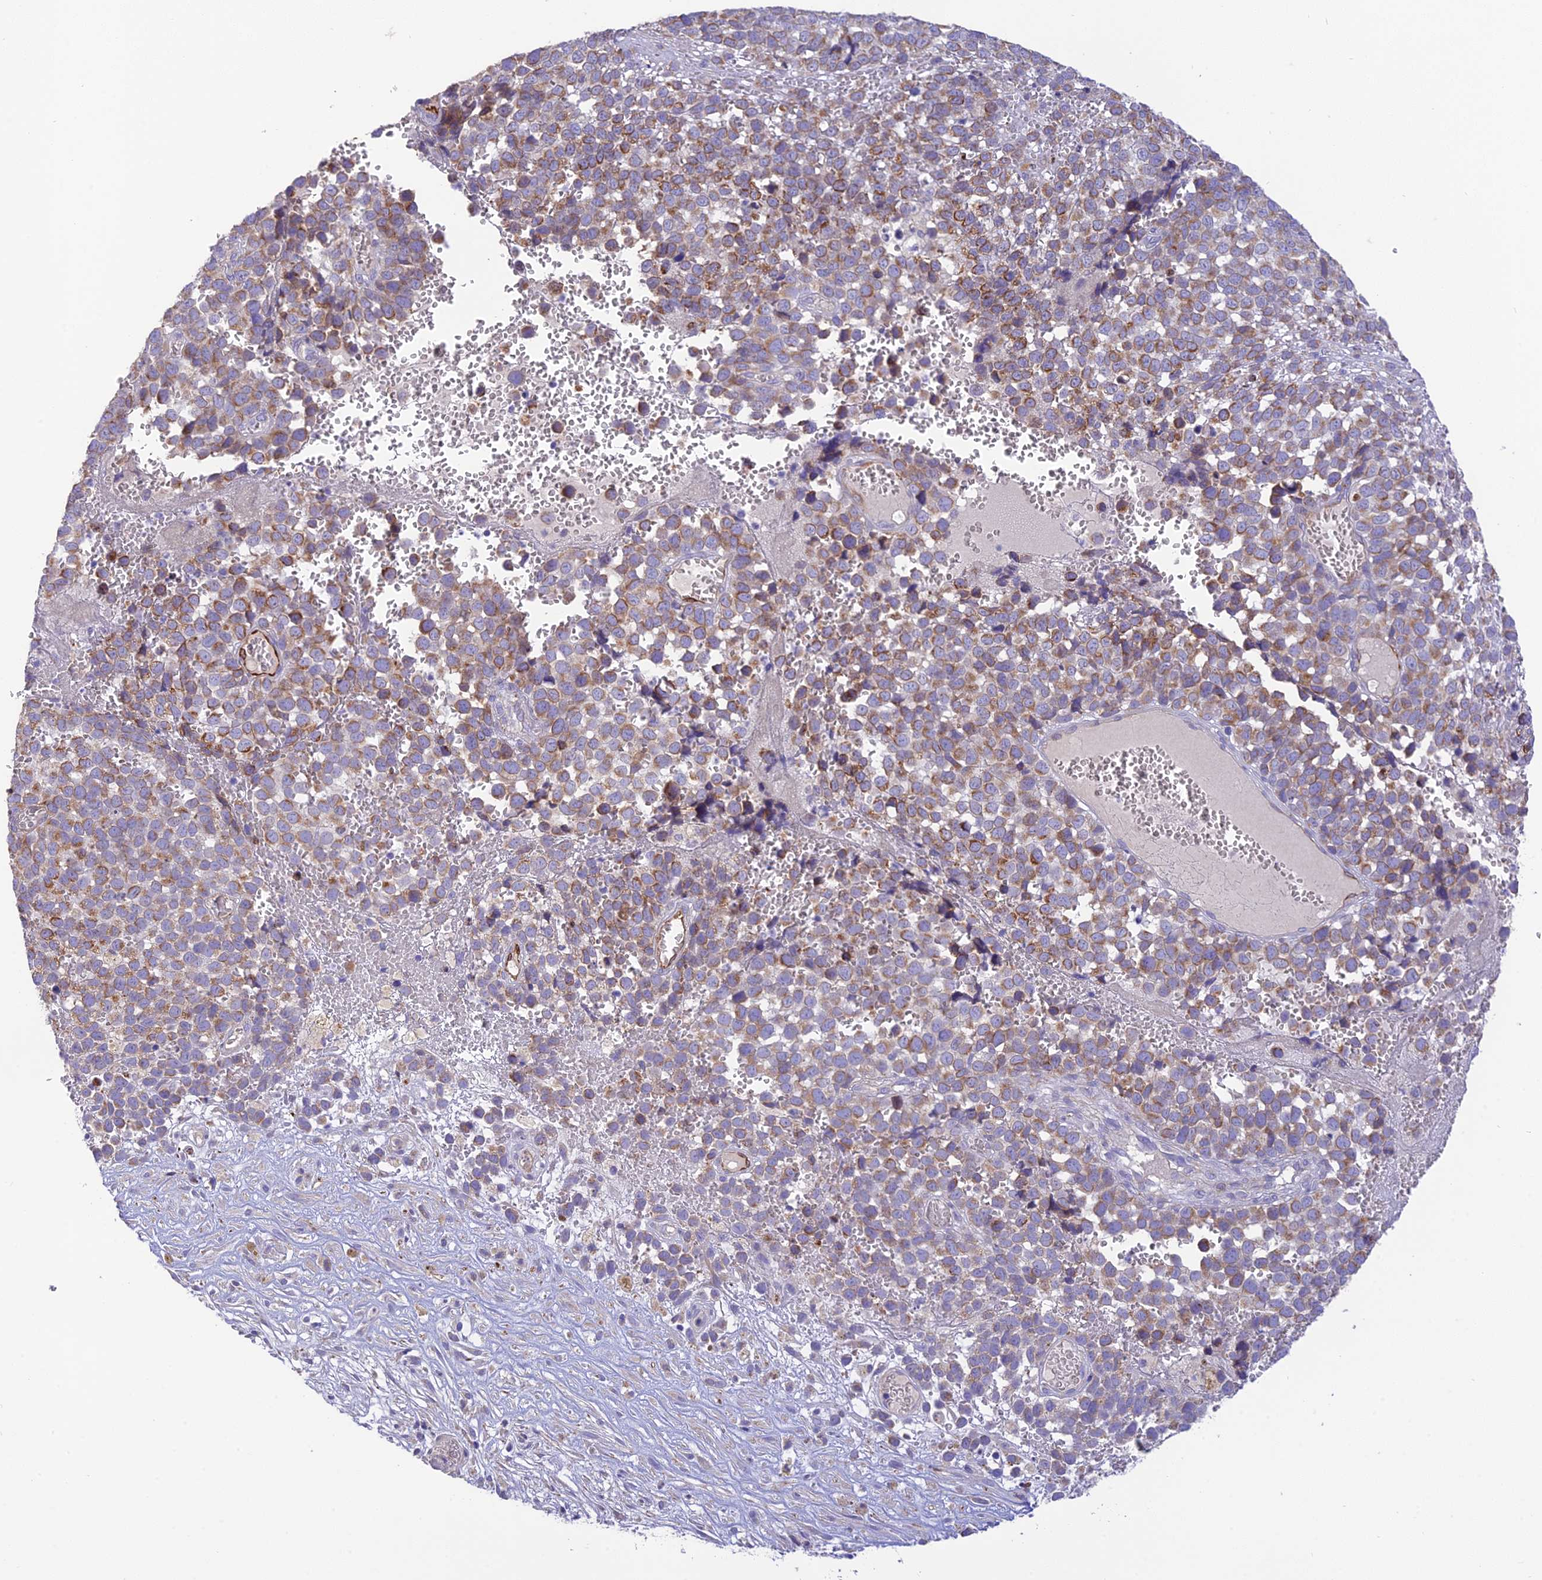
{"staining": {"intensity": "moderate", "quantity": "25%-75%", "location": "cytoplasmic/membranous"}, "tissue": "melanoma", "cell_type": "Tumor cells", "image_type": "cancer", "snomed": [{"axis": "morphology", "description": "Malignant melanoma, NOS"}, {"axis": "topography", "description": "Nose, NOS"}], "caption": "Human melanoma stained with a brown dye displays moderate cytoplasmic/membranous positive staining in about 25%-75% of tumor cells.", "gene": "HSD17B2", "patient": {"sex": "female", "age": 48}}